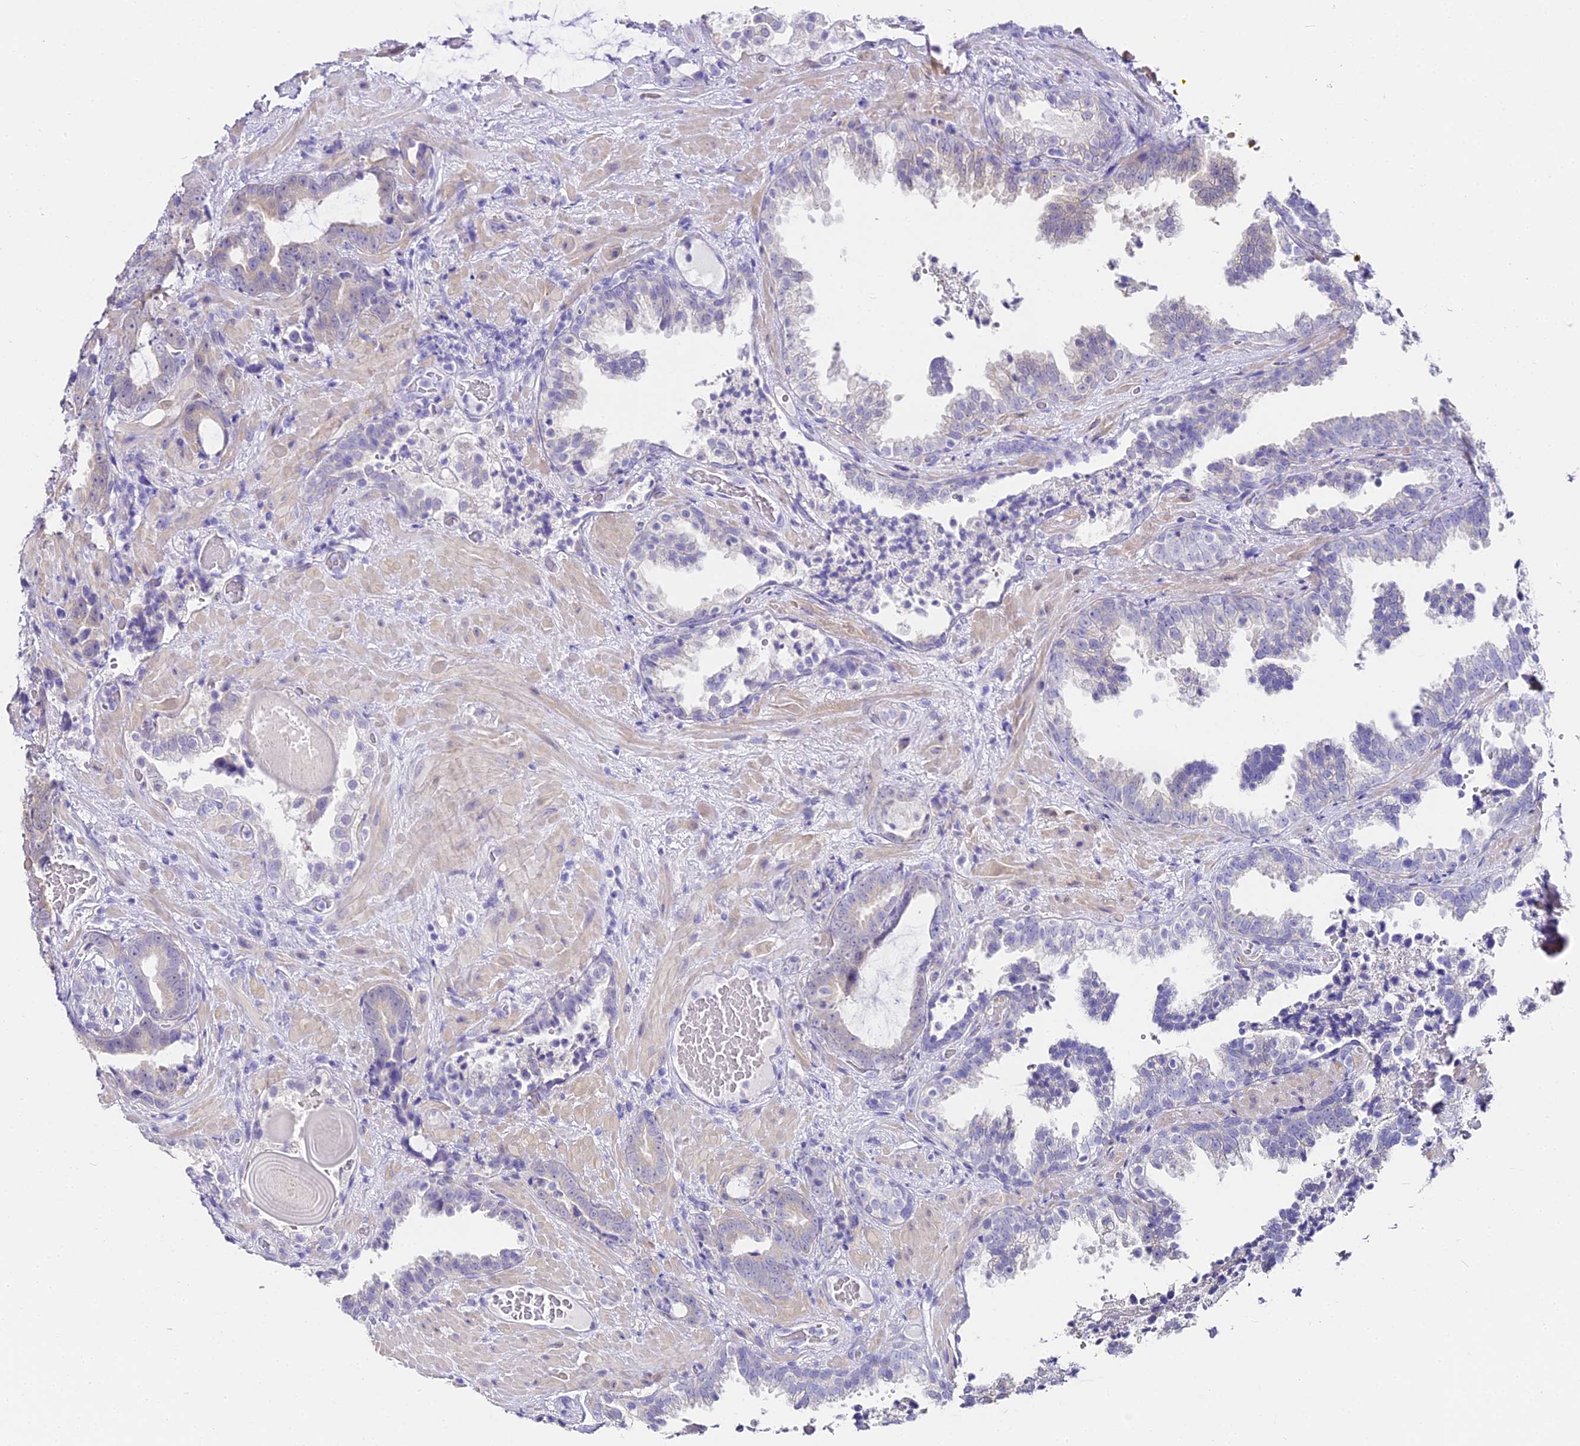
{"staining": {"intensity": "negative", "quantity": "none", "location": "none"}, "tissue": "prostate cancer", "cell_type": "Tumor cells", "image_type": "cancer", "snomed": [{"axis": "morphology", "description": "Adenocarcinoma, High grade"}, {"axis": "topography", "description": "Prostate and seminal vesicle, NOS"}], "caption": "High magnification brightfield microscopy of prostate cancer stained with DAB (3,3'-diaminobenzidine) (brown) and counterstained with hematoxylin (blue): tumor cells show no significant staining.", "gene": "ABHD14A-ACY1", "patient": {"sex": "male", "age": 67}}